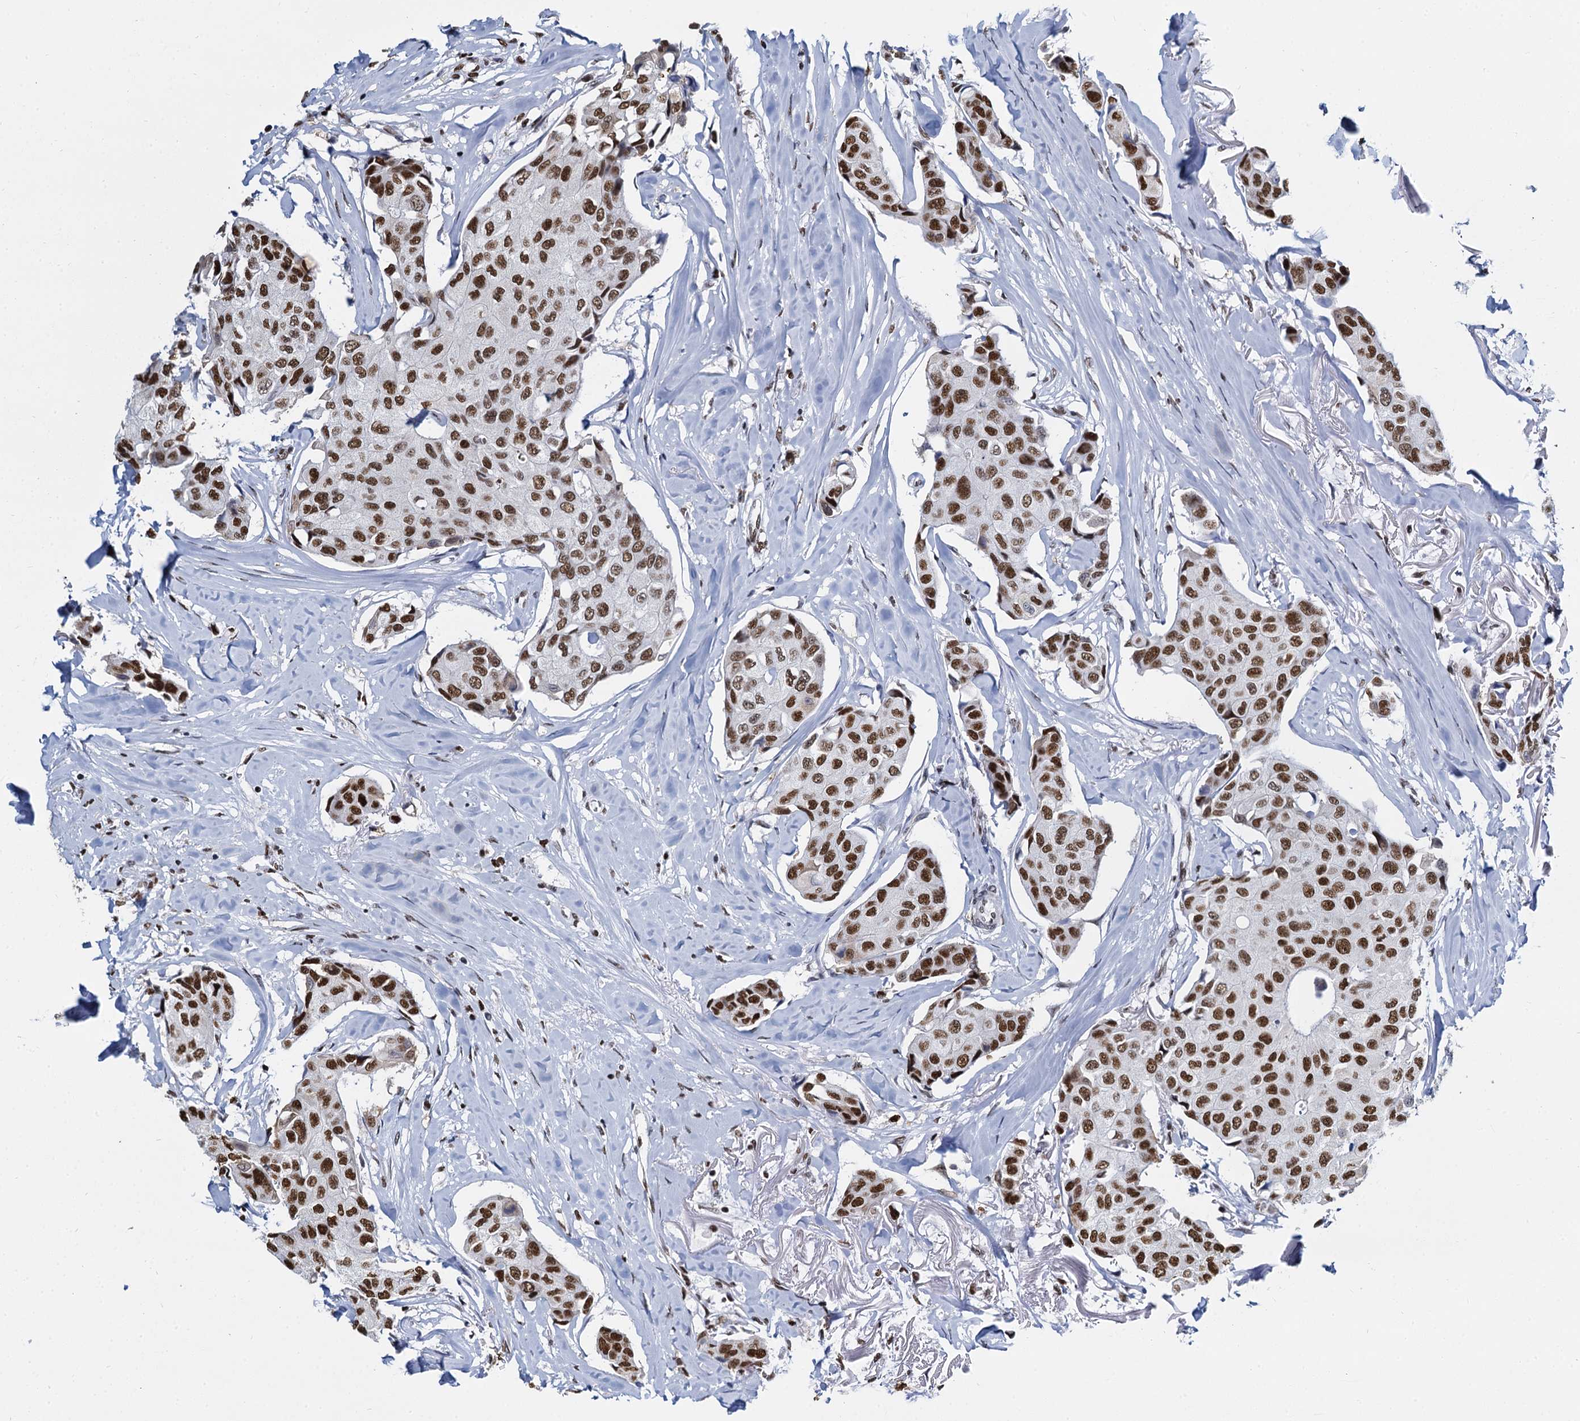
{"staining": {"intensity": "strong", "quantity": ">75%", "location": "nuclear"}, "tissue": "breast cancer", "cell_type": "Tumor cells", "image_type": "cancer", "snomed": [{"axis": "morphology", "description": "Duct carcinoma"}, {"axis": "topography", "description": "Breast"}], "caption": "Breast infiltrating ductal carcinoma tissue shows strong nuclear staining in about >75% of tumor cells, visualized by immunohistochemistry. (Brightfield microscopy of DAB IHC at high magnification).", "gene": "DCPS", "patient": {"sex": "female", "age": 80}}